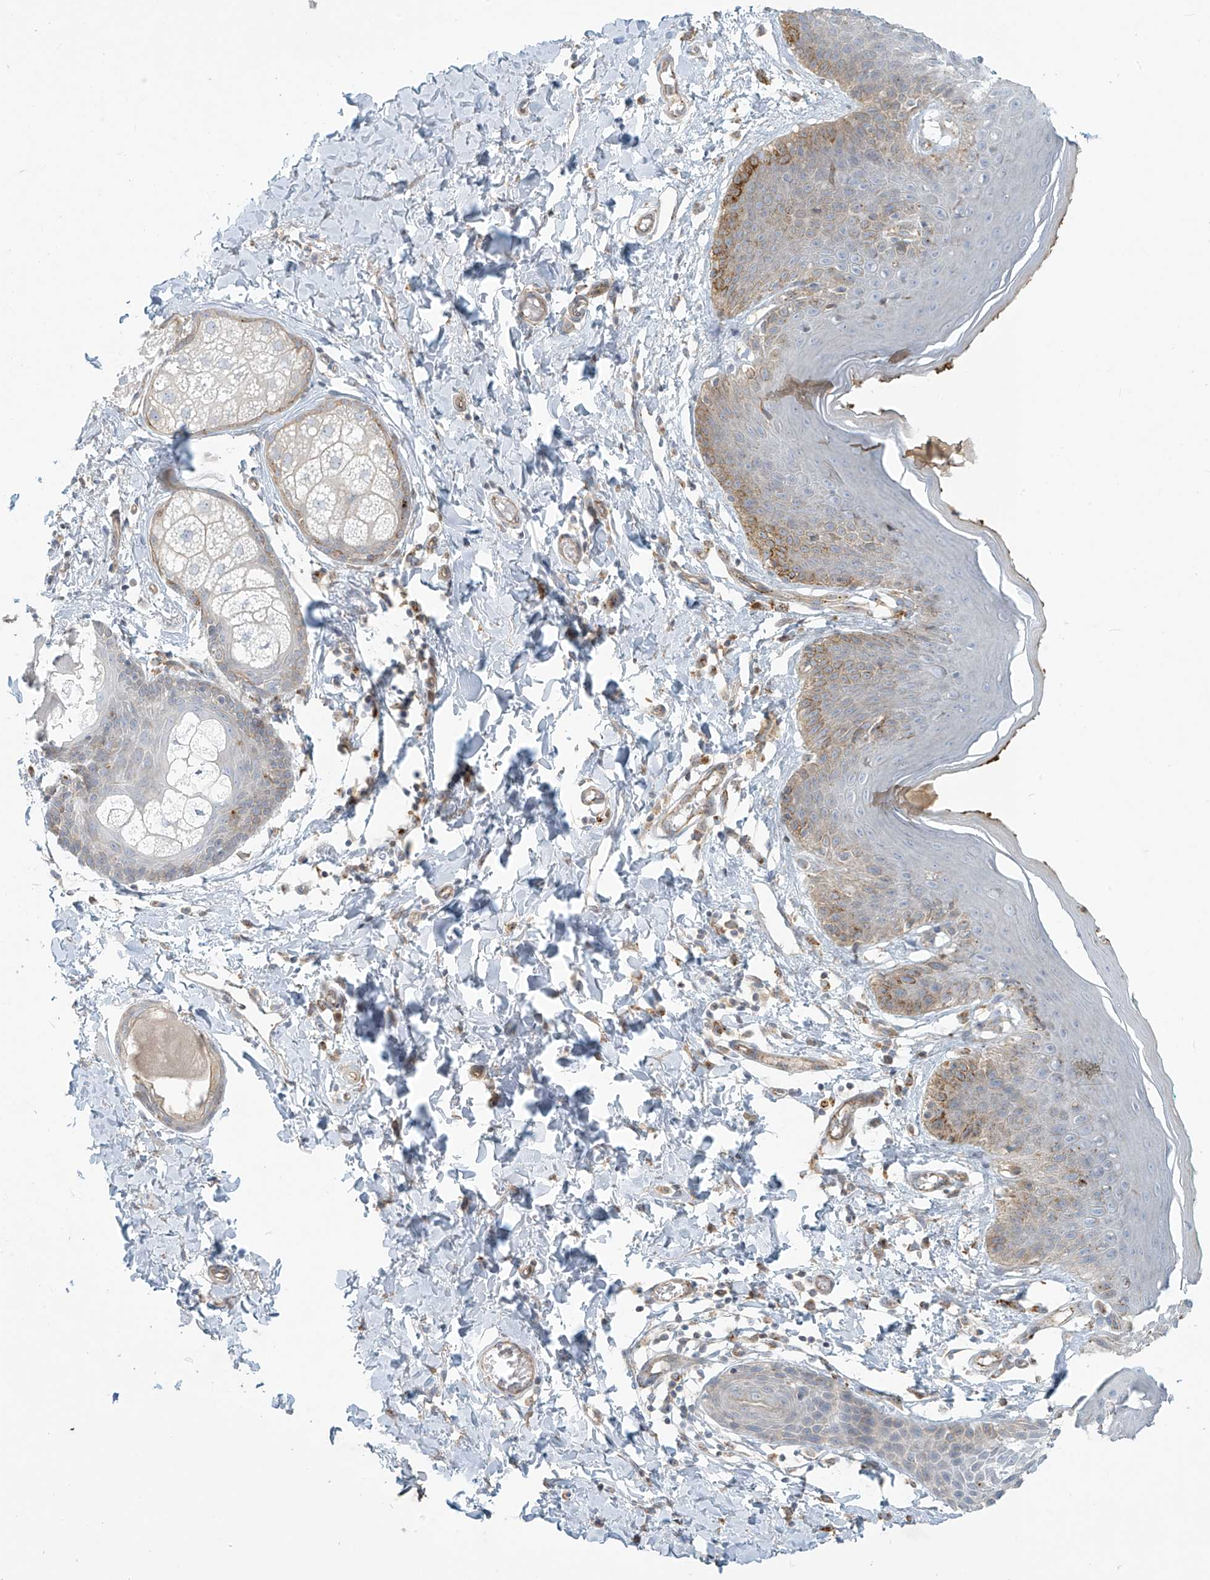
{"staining": {"intensity": "moderate", "quantity": "<25%", "location": "cytoplasmic/membranous"}, "tissue": "skin", "cell_type": "Epidermal cells", "image_type": "normal", "snomed": [{"axis": "morphology", "description": "Normal tissue, NOS"}, {"axis": "topography", "description": "Vulva"}], "caption": "Protein staining displays moderate cytoplasmic/membranous positivity in about <25% of epidermal cells in normal skin.", "gene": "LZTS3", "patient": {"sex": "female", "age": 66}}